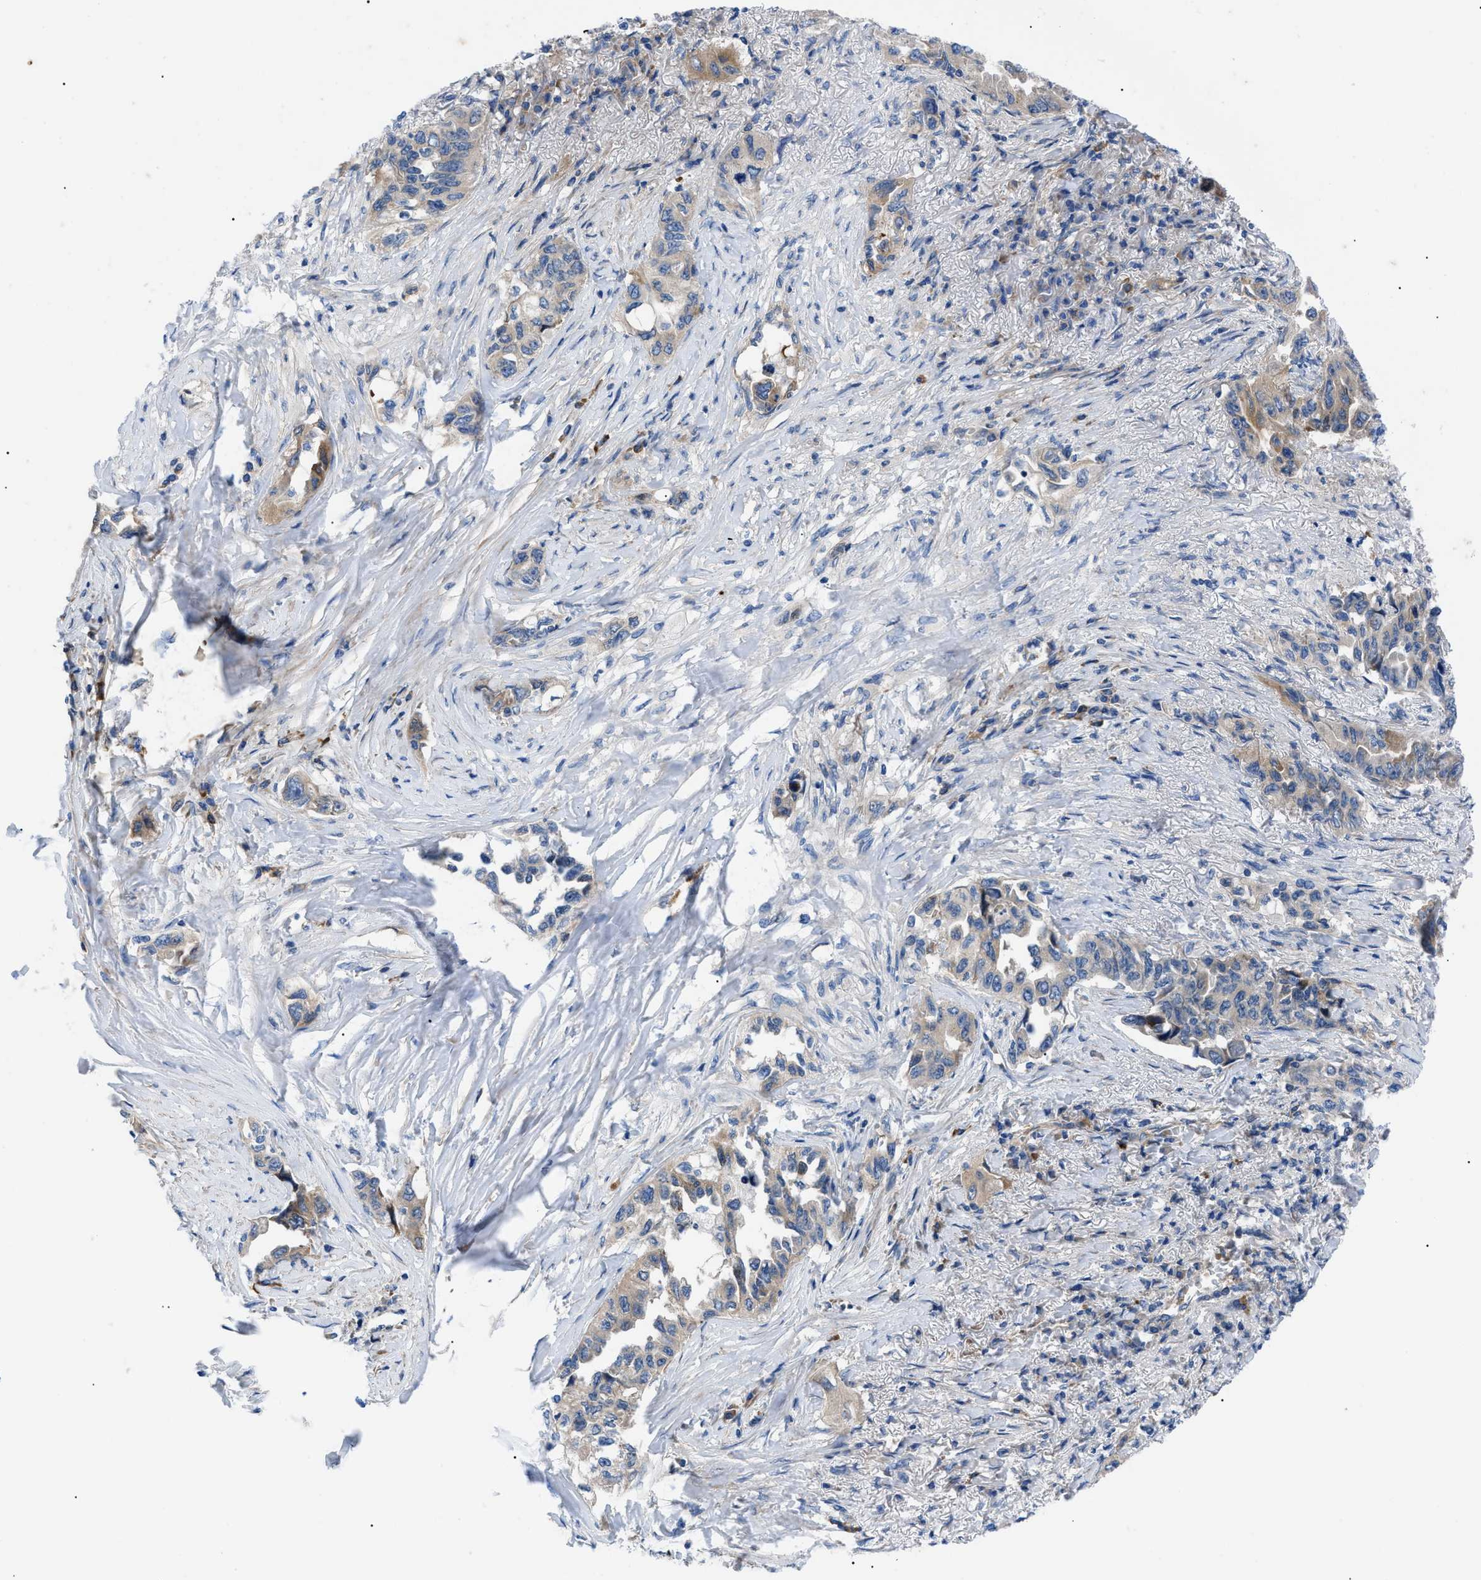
{"staining": {"intensity": "weak", "quantity": "<25%", "location": "cytoplasmic/membranous"}, "tissue": "lung cancer", "cell_type": "Tumor cells", "image_type": "cancer", "snomed": [{"axis": "morphology", "description": "Adenocarcinoma, NOS"}, {"axis": "topography", "description": "Lung"}], "caption": "Lung adenocarcinoma stained for a protein using IHC shows no expression tumor cells.", "gene": "HSPB8", "patient": {"sex": "female", "age": 51}}